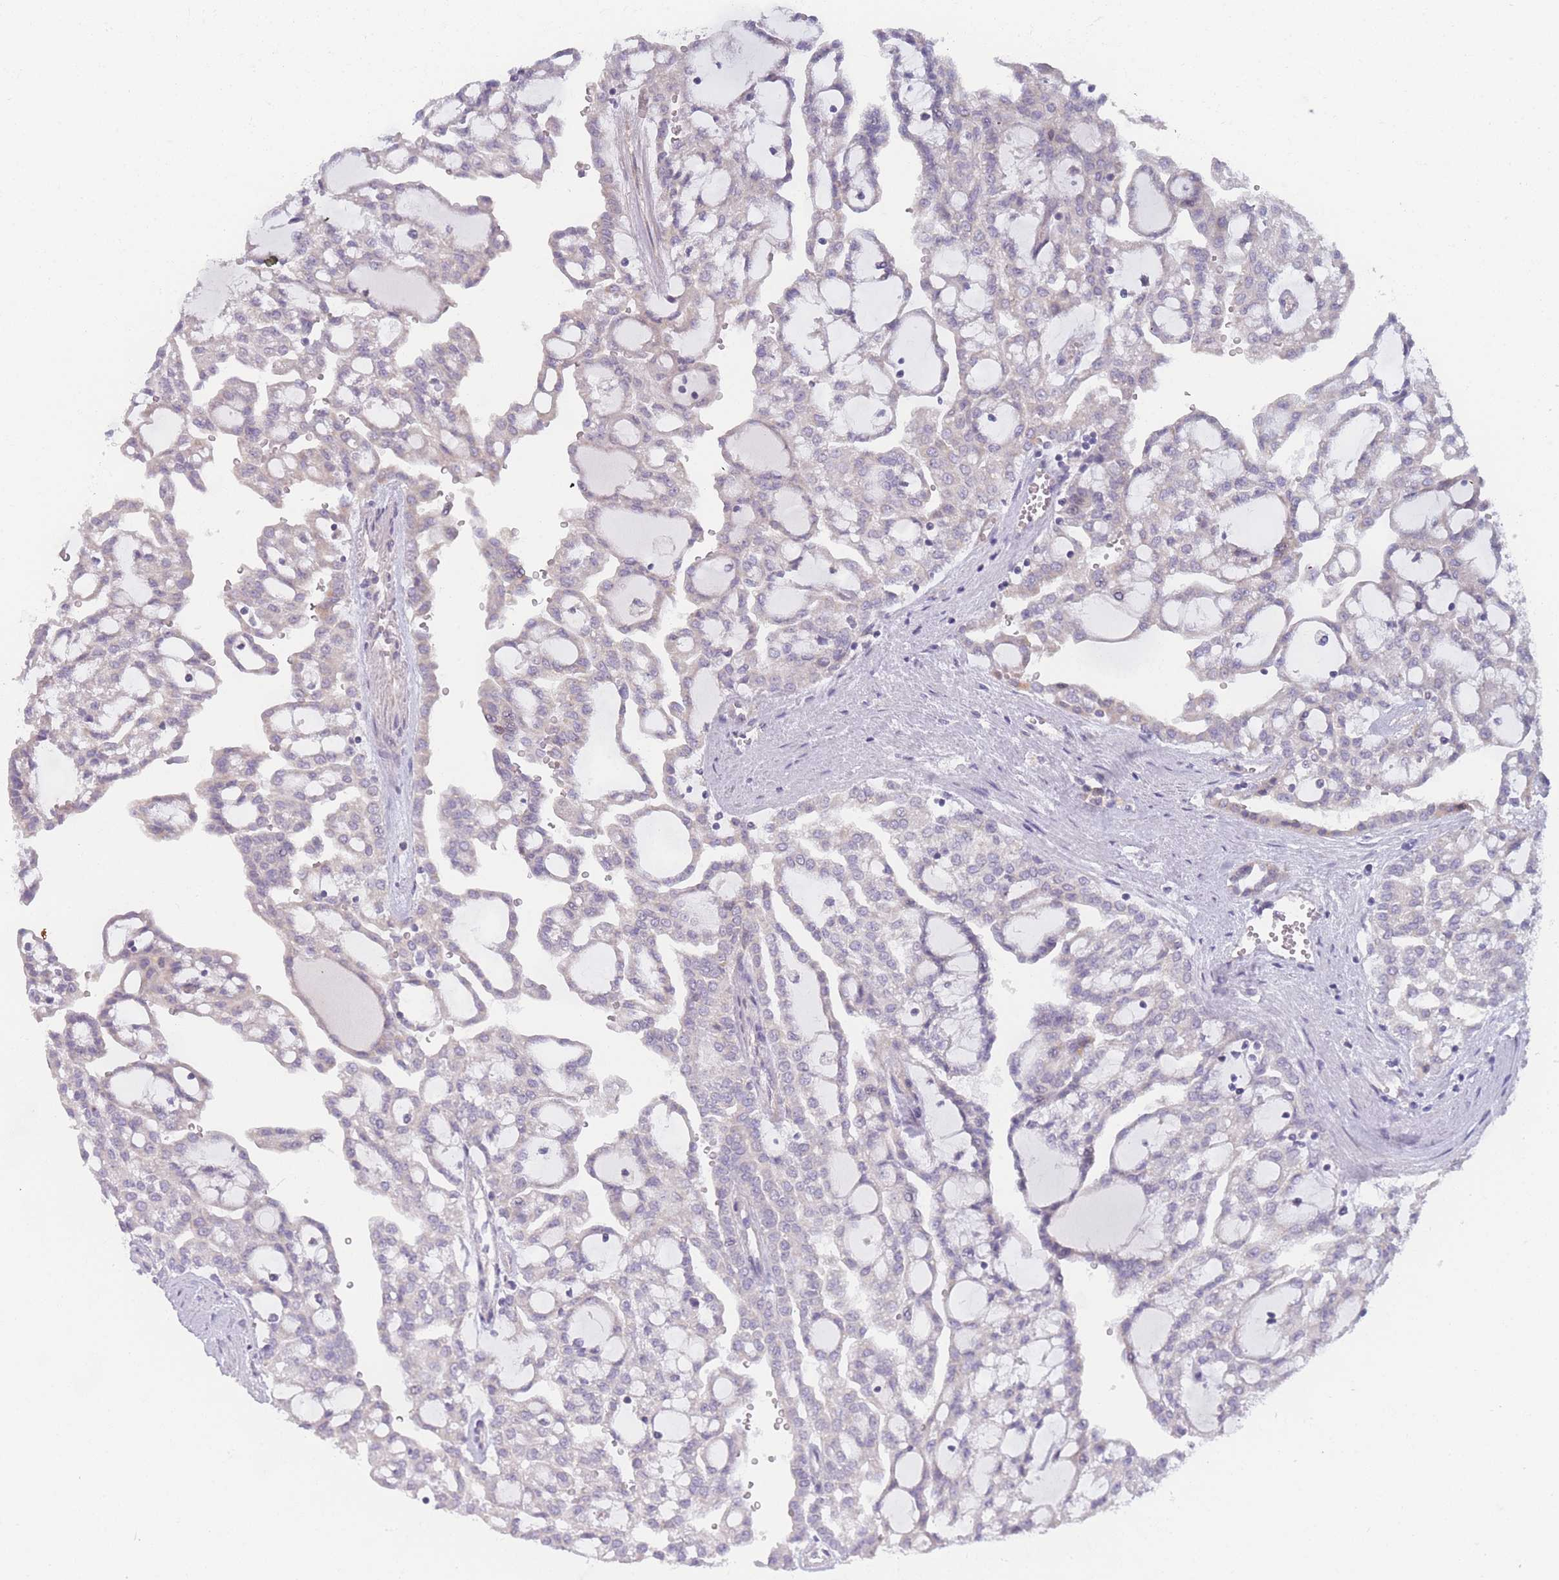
{"staining": {"intensity": "negative", "quantity": "none", "location": "none"}, "tissue": "renal cancer", "cell_type": "Tumor cells", "image_type": "cancer", "snomed": [{"axis": "morphology", "description": "Adenocarcinoma, NOS"}, {"axis": "topography", "description": "Kidney"}], "caption": "IHC image of neoplastic tissue: human adenocarcinoma (renal) stained with DAB (3,3'-diaminobenzidine) displays no significant protein positivity in tumor cells.", "gene": "FAM227B", "patient": {"sex": "male", "age": 63}}